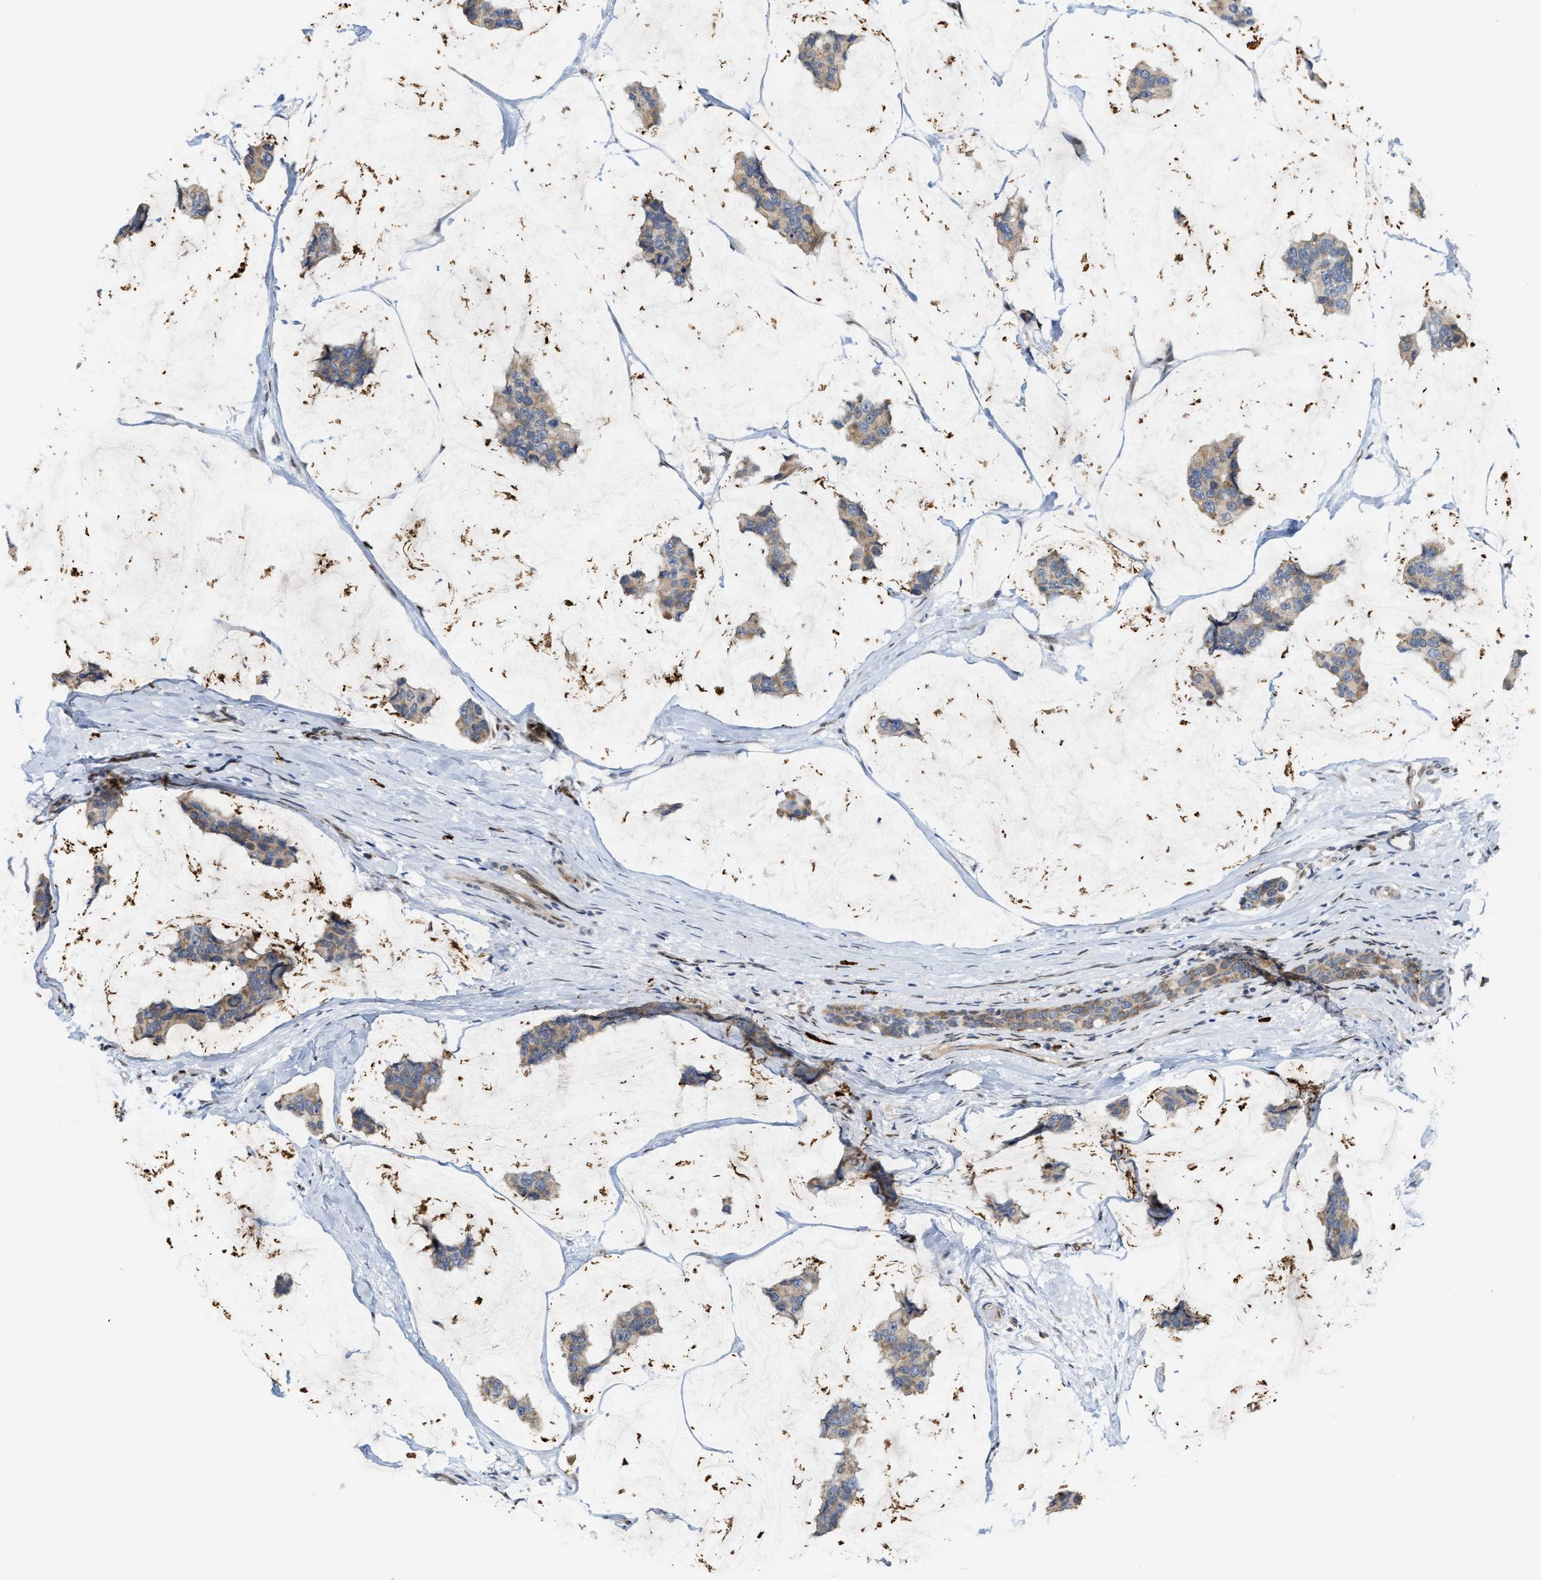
{"staining": {"intensity": "weak", "quantity": ">75%", "location": "cytoplasmic/membranous"}, "tissue": "breast cancer", "cell_type": "Tumor cells", "image_type": "cancer", "snomed": [{"axis": "morphology", "description": "Normal tissue, NOS"}, {"axis": "morphology", "description": "Duct carcinoma"}, {"axis": "topography", "description": "Breast"}], "caption": "Intraductal carcinoma (breast) stained for a protein (brown) displays weak cytoplasmic/membranous positive expression in about >75% of tumor cells.", "gene": "TCF4", "patient": {"sex": "female", "age": 50}}